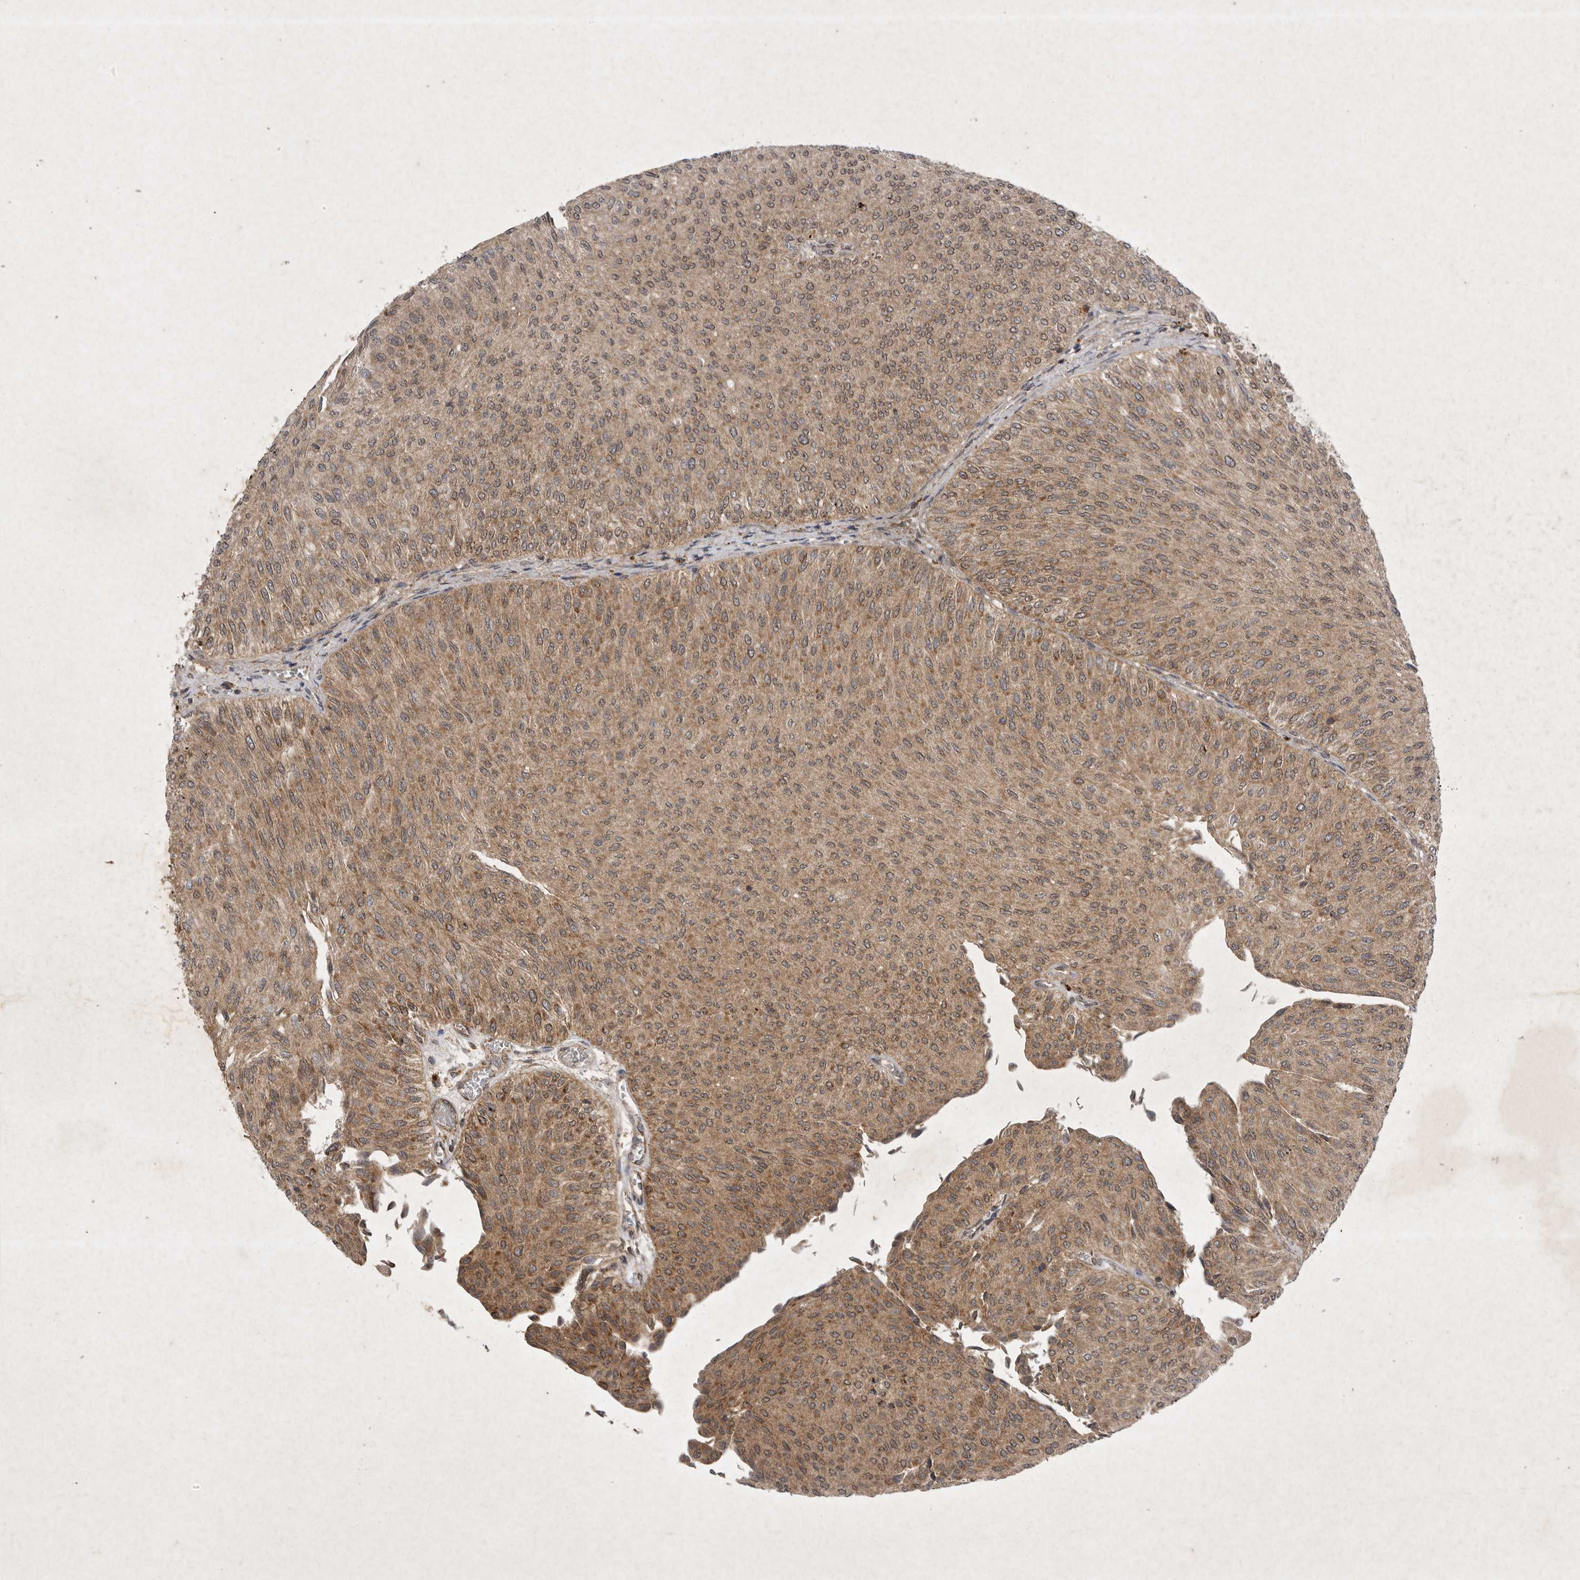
{"staining": {"intensity": "moderate", "quantity": ">75%", "location": "cytoplasmic/membranous"}, "tissue": "urothelial cancer", "cell_type": "Tumor cells", "image_type": "cancer", "snomed": [{"axis": "morphology", "description": "Urothelial carcinoma, Low grade"}, {"axis": "topography", "description": "Urinary bladder"}], "caption": "Immunohistochemical staining of human low-grade urothelial carcinoma displays moderate cytoplasmic/membranous protein expression in approximately >75% of tumor cells.", "gene": "DDR1", "patient": {"sex": "male", "age": 78}}